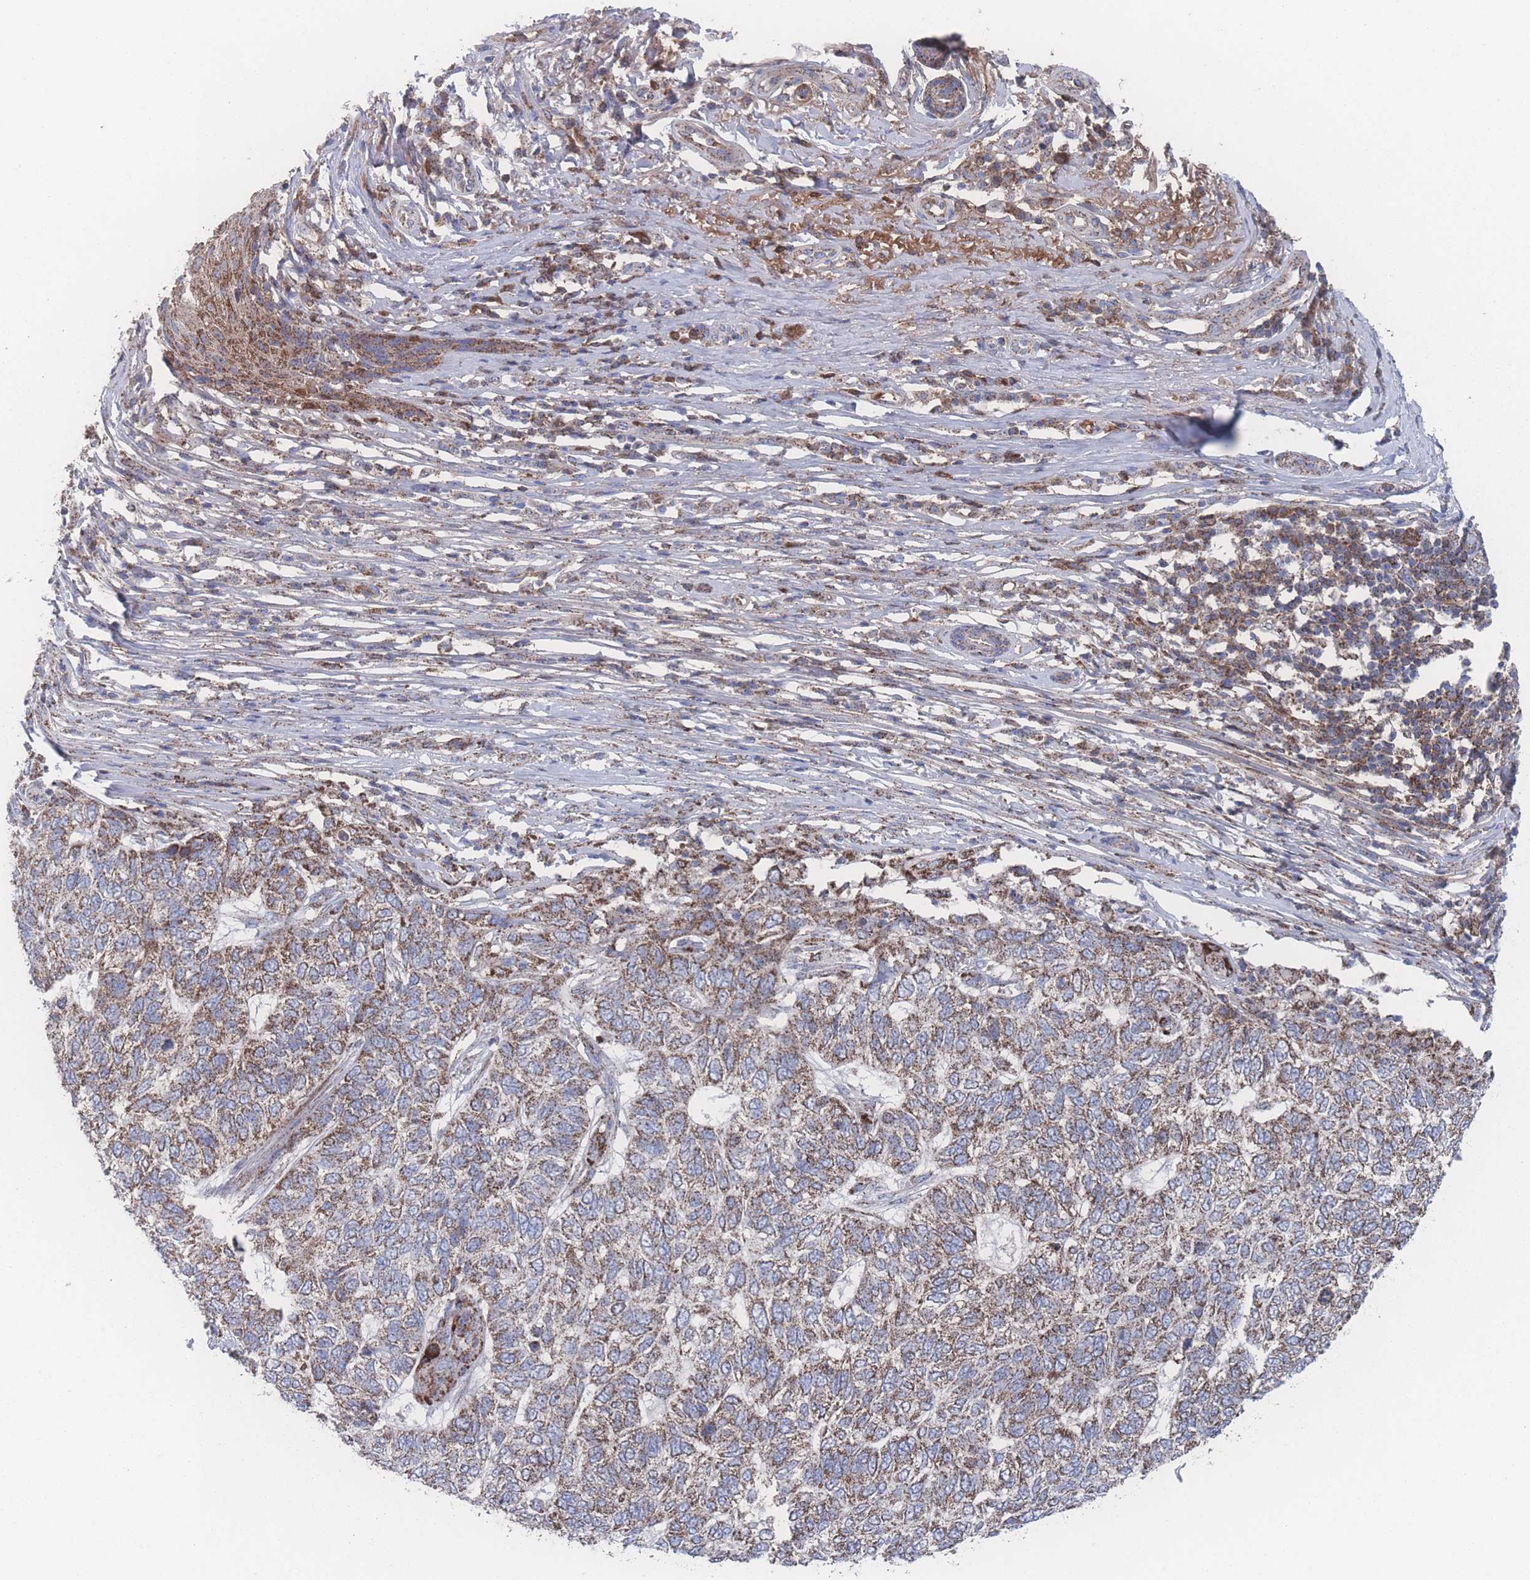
{"staining": {"intensity": "moderate", "quantity": ">75%", "location": "cytoplasmic/membranous"}, "tissue": "skin cancer", "cell_type": "Tumor cells", "image_type": "cancer", "snomed": [{"axis": "morphology", "description": "Basal cell carcinoma"}, {"axis": "topography", "description": "Skin"}], "caption": "A histopathology image of skin cancer stained for a protein exhibits moderate cytoplasmic/membranous brown staining in tumor cells.", "gene": "PEX14", "patient": {"sex": "female", "age": 65}}